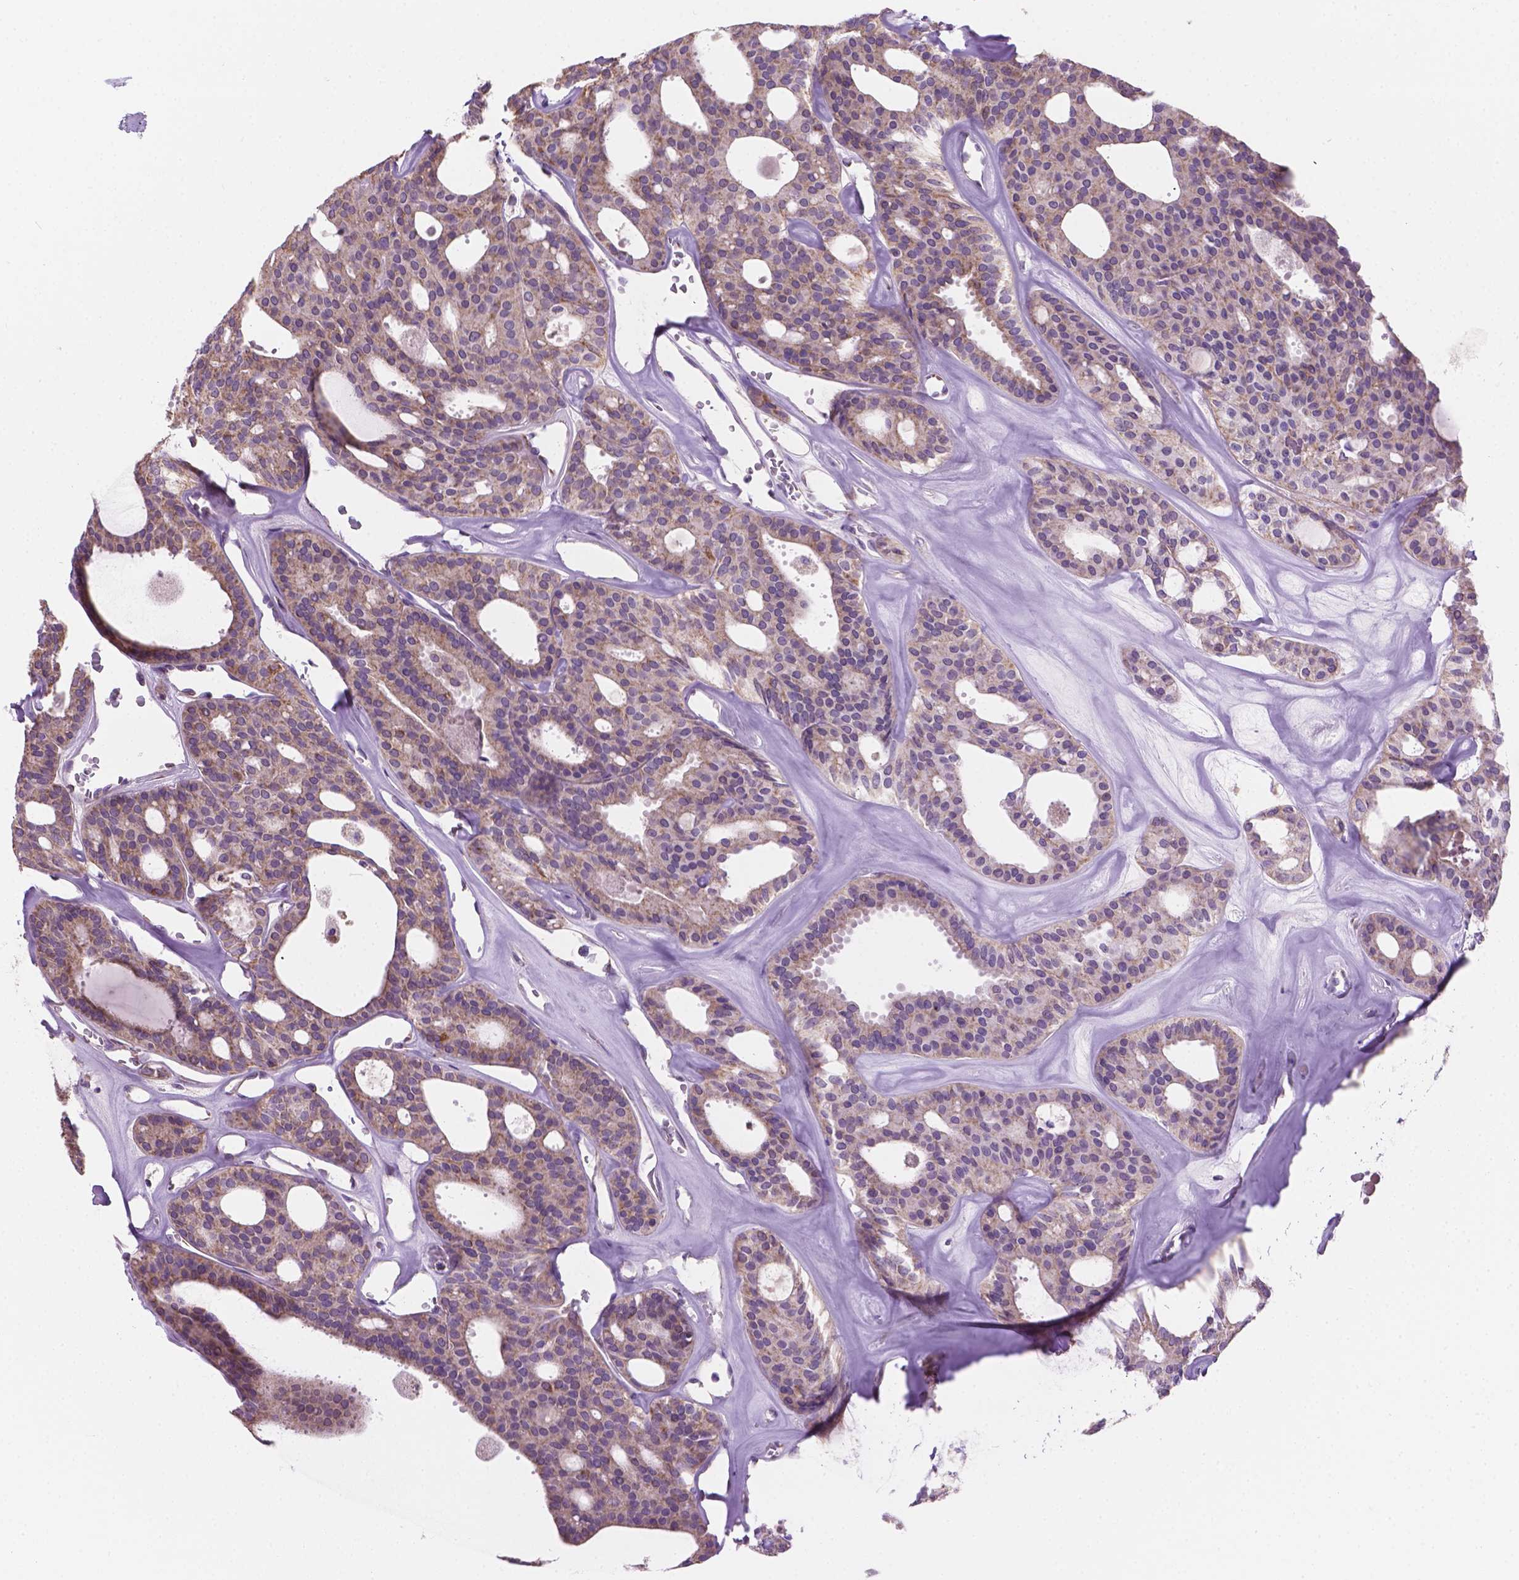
{"staining": {"intensity": "weak", "quantity": "25%-75%", "location": "cytoplasmic/membranous"}, "tissue": "thyroid cancer", "cell_type": "Tumor cells", "image_type": "cancer", "snomed": [{"axis": "morphology", "description": "Follicular adenoma carcinoma, NOS"}, {"axis": "topography", "description": "Thyroid gland"}], "caption": "Weak cytoplasmic/membranous positivity for a protein is appreciated in about 25%-75% of tumor cells of thyroid follicular adenoma carcinoma using immunohistochemistry.", "gene": "CSPG5", "patient": {"sex": "male", "age": 75}}